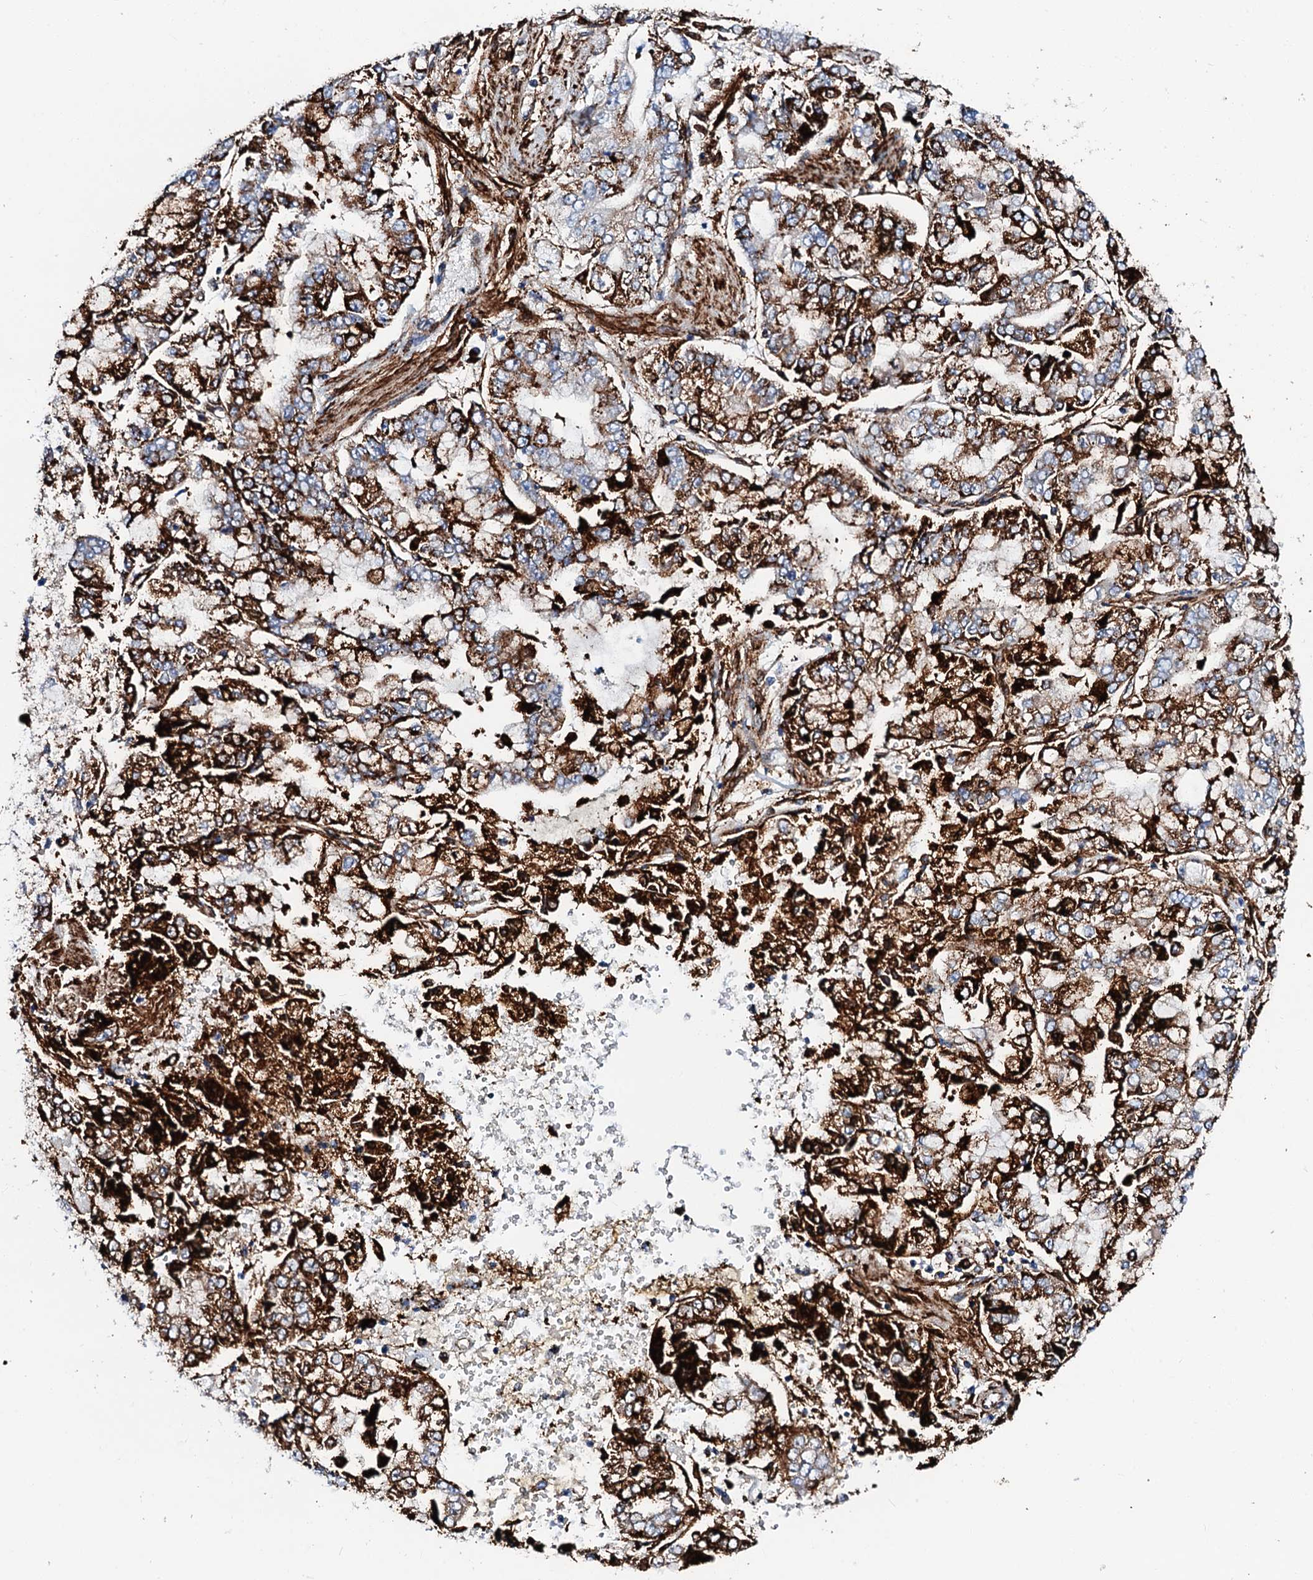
{"staining": {"intensity": "strong", "quantity": "25%-75%", "location": "cytoplasmic/membranous"}, "tissue": "stomach cancer", "cell_type": "Tumor cells", "image_type": "cancer", "snomed": [{"axis": "morphology", "description": "Adenocarcinoma, NOS"}, {"axis": "topography", "description": "Stomach"}], "caption": "Stomach cancer tissue demonstrates strong cytoplasmic/membranous staining in about 25%-75% of tumor cells", "gene": "MED13L", "patient": {"sex": "male", "age": 76}}